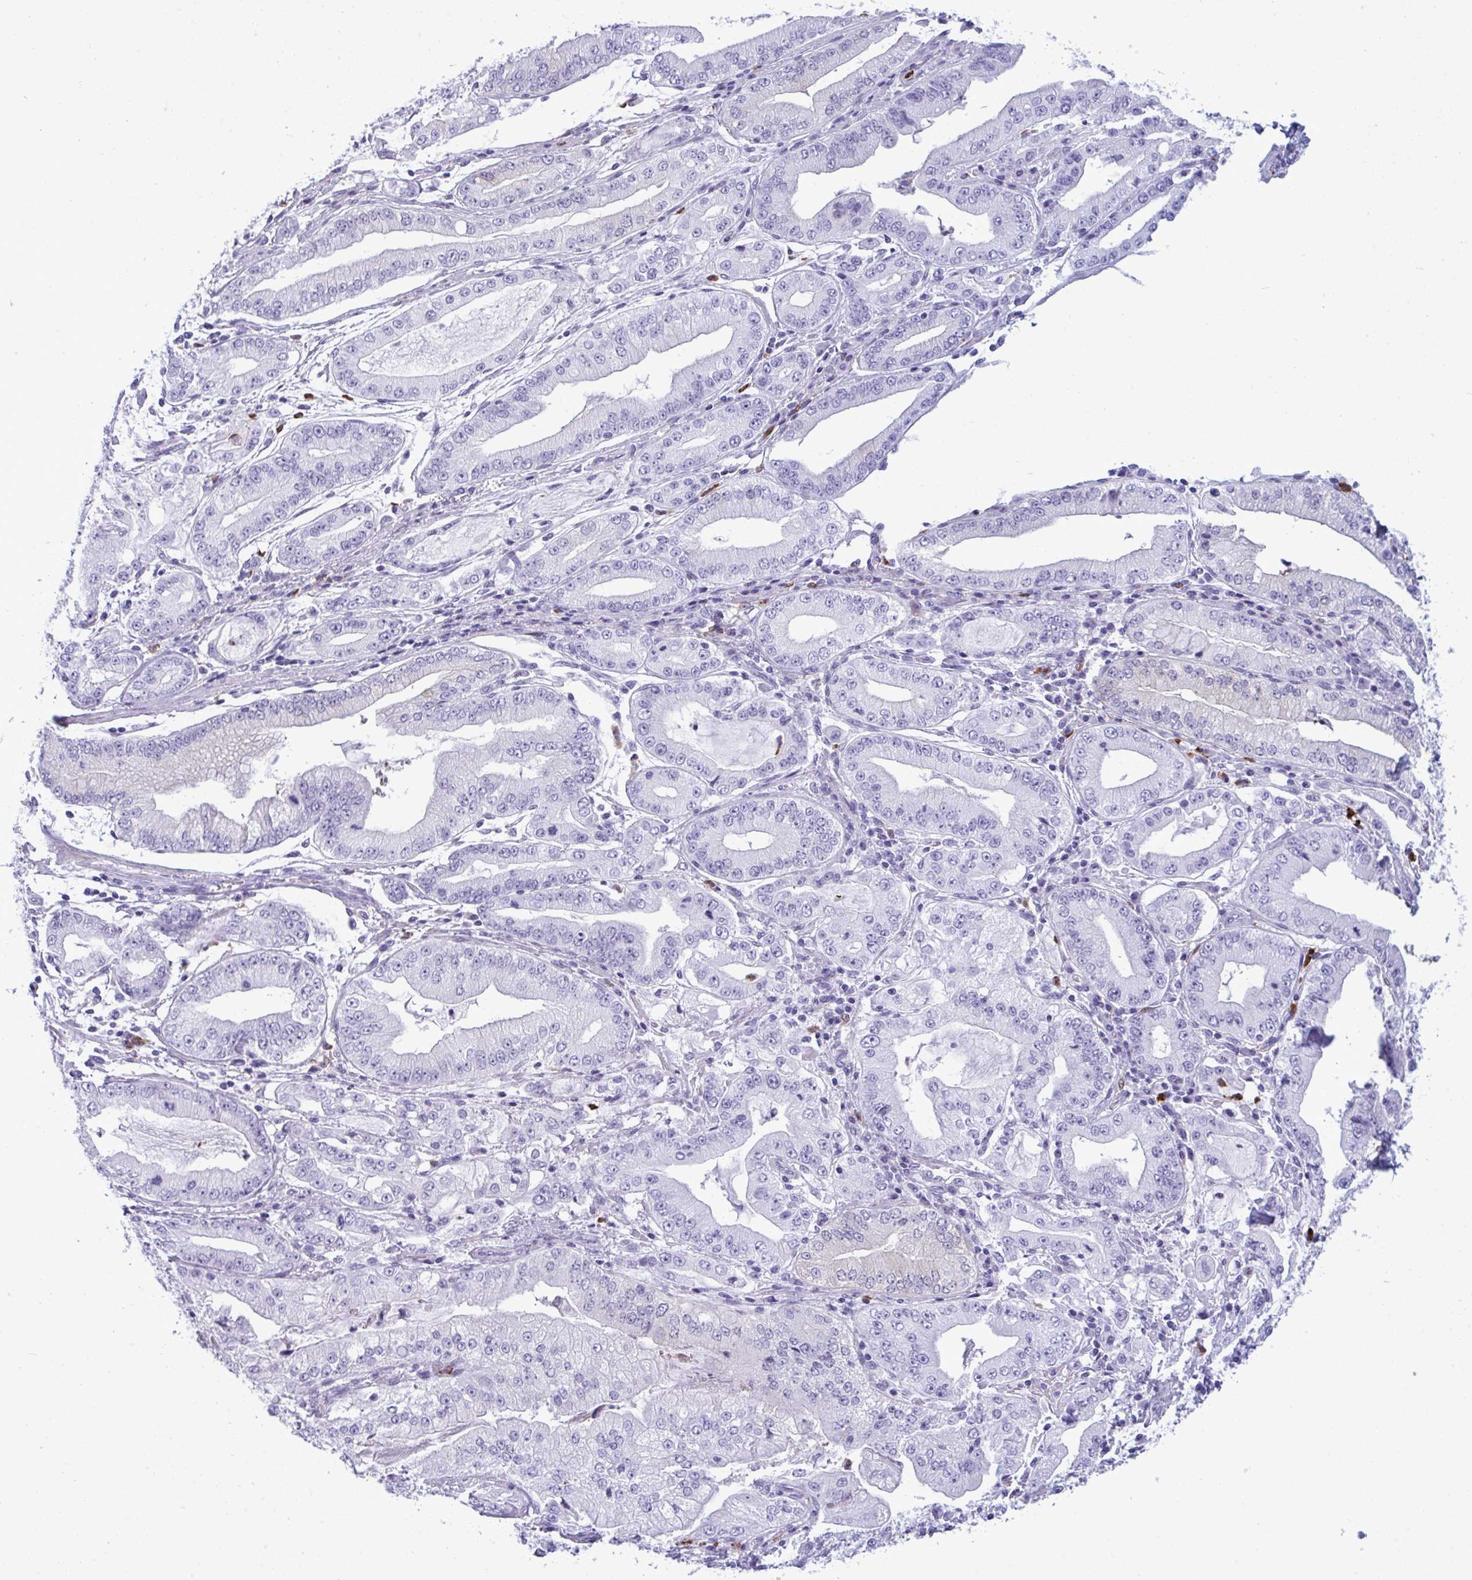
{"staining": {"intensity": "negative", "quantity": "none", "location": "none"}, "tissue": "stomach cancer", "cell_type": "Tumor cells", "image_type": "cancer", "snomed": [{"axis": "morphology", "description": "Adenocarcinoma, NOS"}, {"axis": "topography", "description": "Stomach, upper"}], "caption": "IHC of adenocarcinoma (stomach) shows no staining in tumor cells.", "gene": "ARHGAP42", "patient": {"sex": "female", "age": 74}}